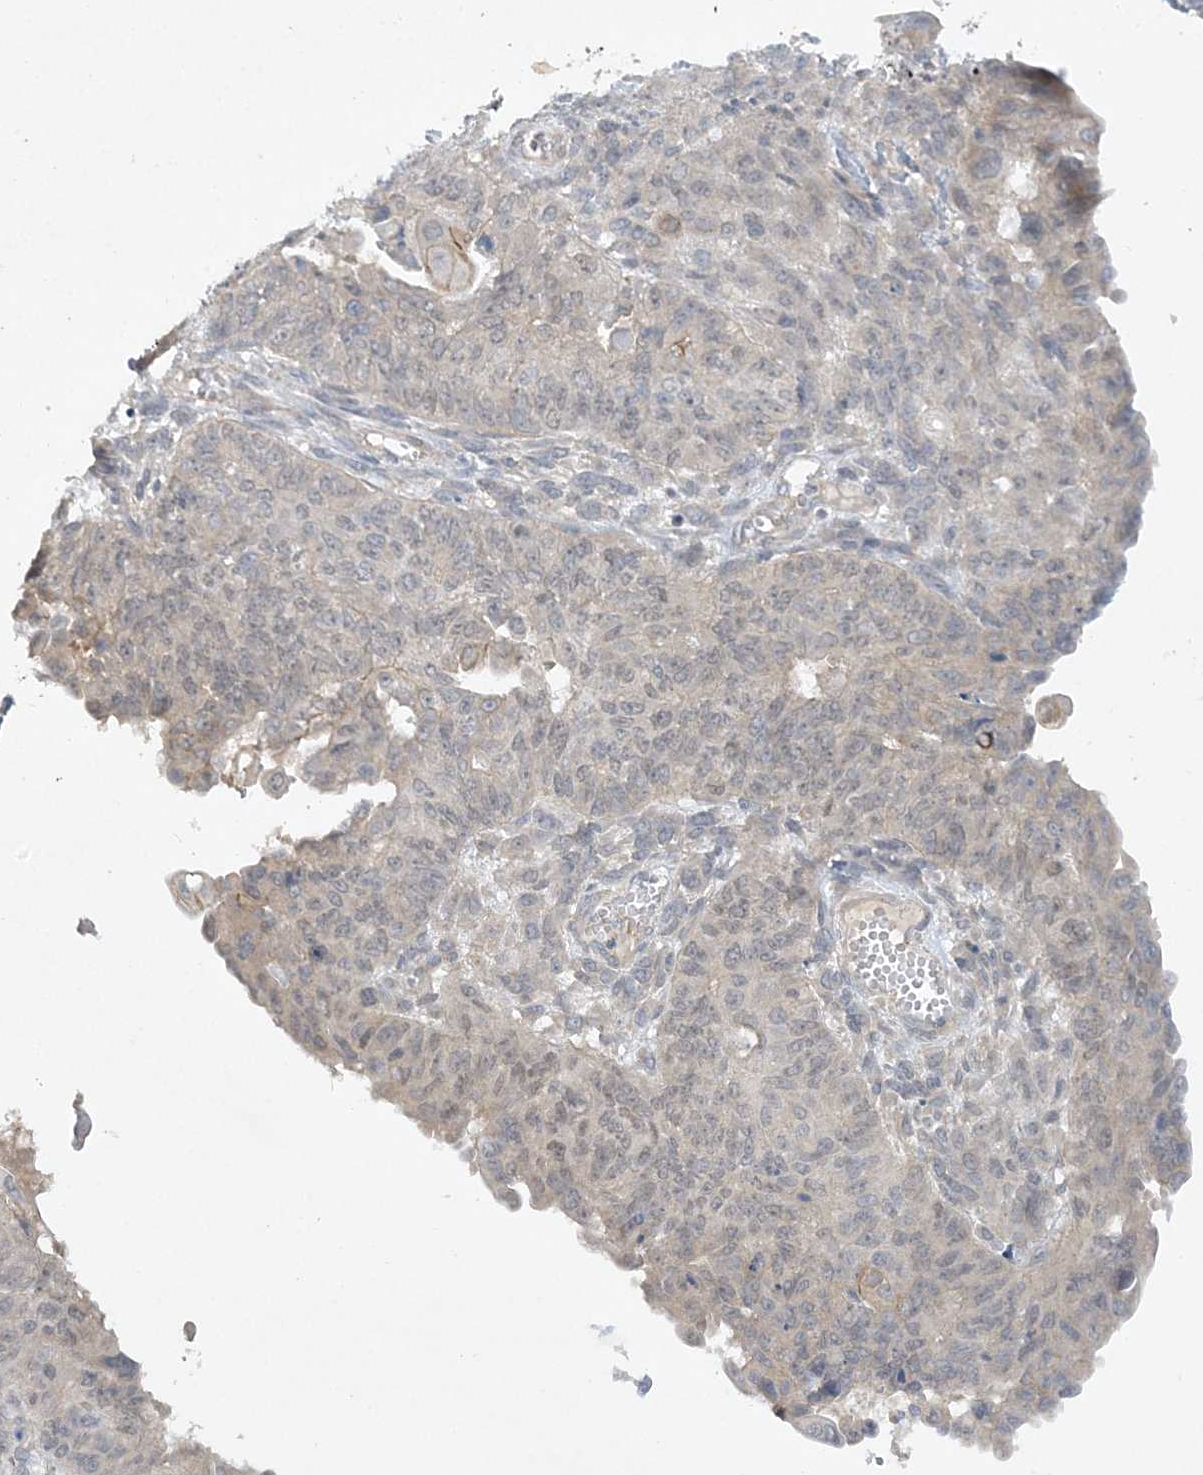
{"staining": {"intensity": "weak", "quantity": "<25%", "location": "cytoplasmic/membranous"}, "tissue": "endometrial cancer", "cell_type": "Tumor cells", "image_type": "cancer", "snomed": [{"axis": "morphology", "description": "Adenocarcinoma, NOS"}, {"axis": "topography", "description": "Endometrium"}], "caption": "DAB (3,3'-diaminobenzidine) immunohistochemical staining of human endometrial cancer (adenocarcinoma) exhibits no significant positivity in tumor cells.", "gene": "ANKRD35", "patient": {"sex": "female", "age": 32}}